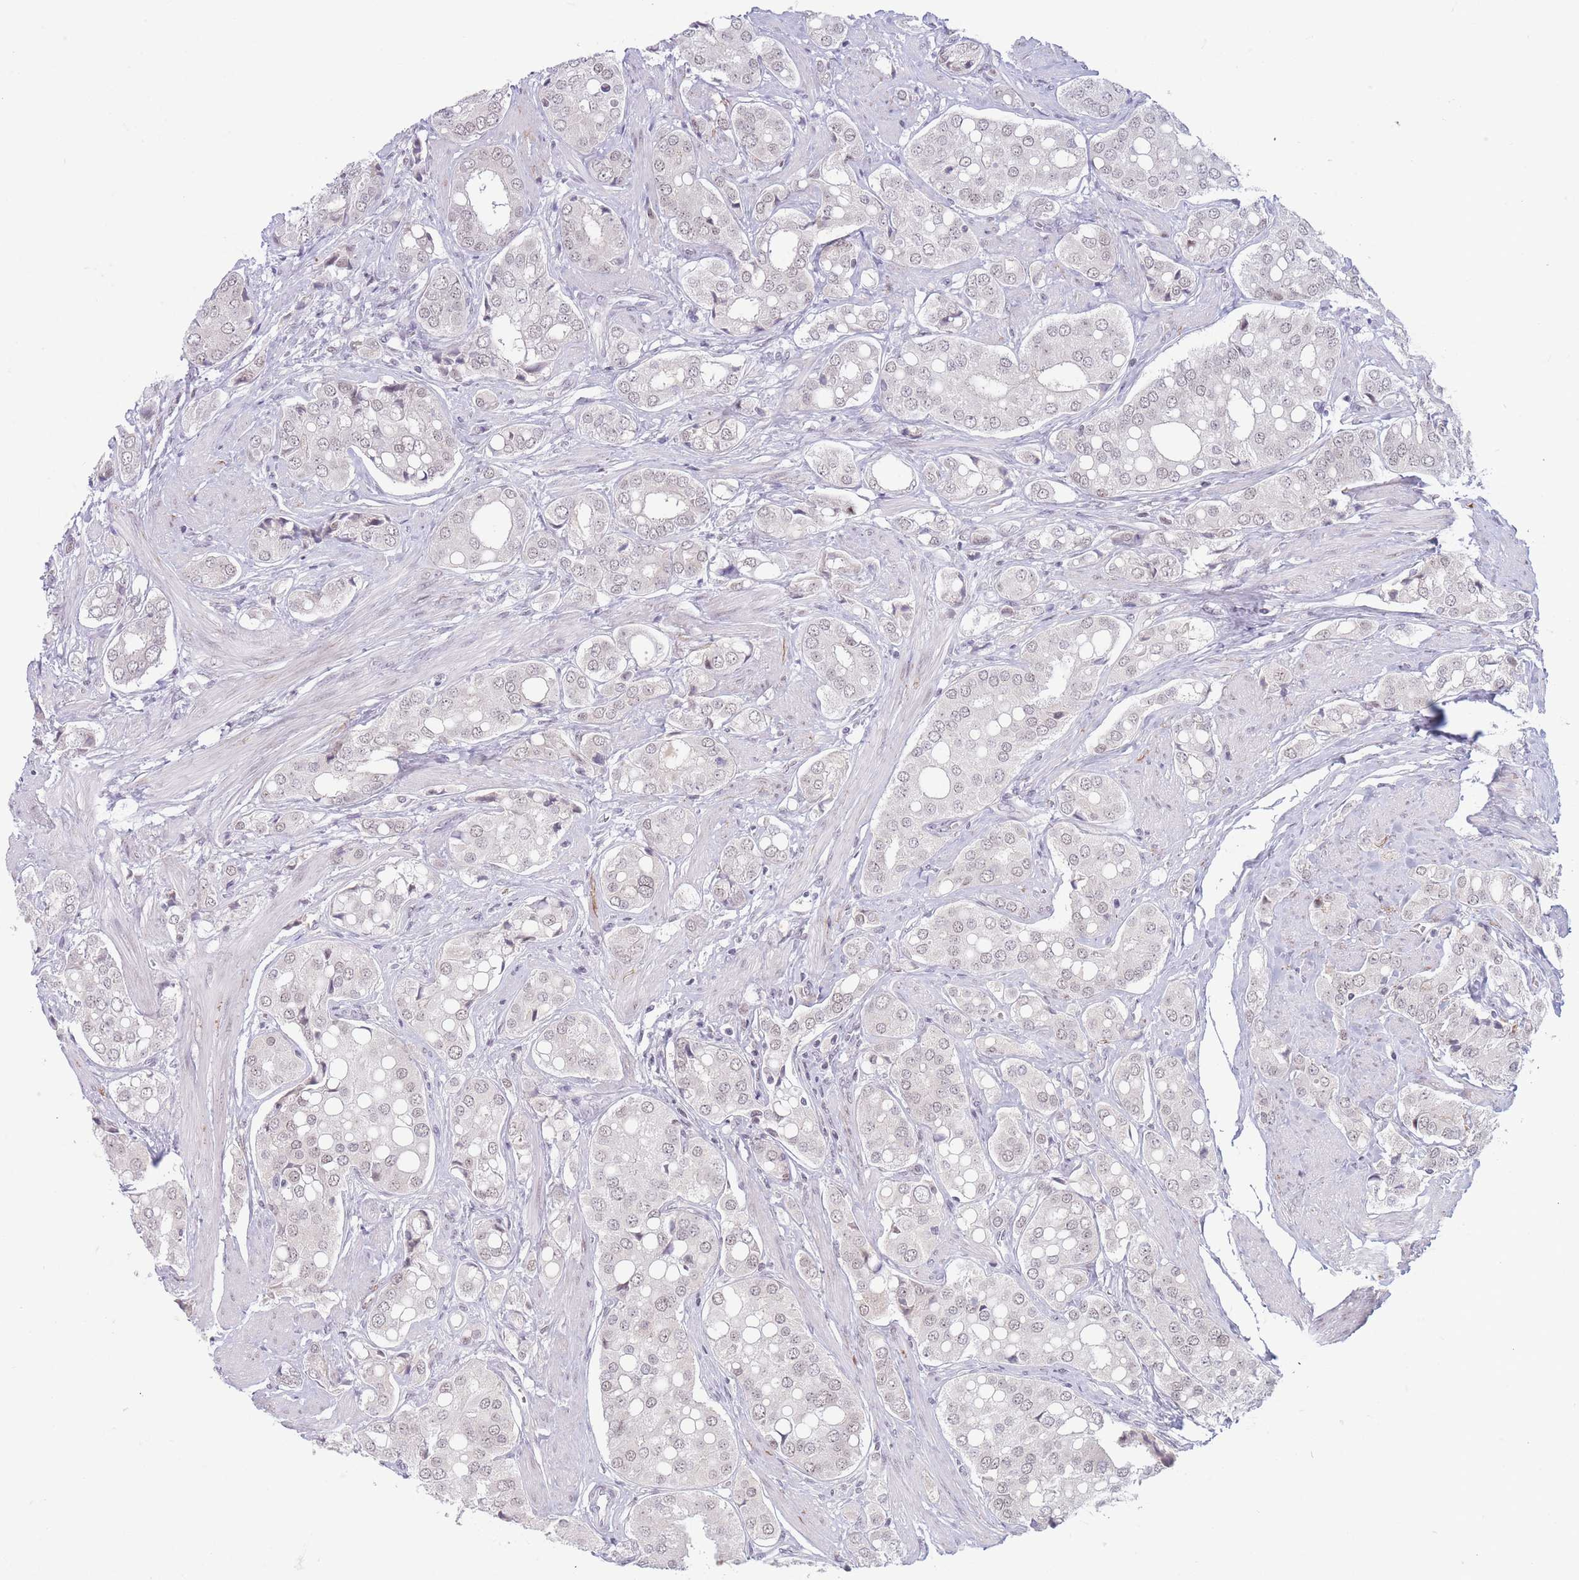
{"staining": {"intensity": "weak", "quantity": "<25%", "location": "nuclear"}, "tissue": "prostate cancer", "cell_type": "Tumor cells", "image_type": "cancer", "snomed": [{"axis": "morphology", "description": "Adenocarcinoma, High grade"}, {"axis": "topography", "description": "Prostate"}], "caption": "Tumor cells show no significant protein expression in prostate adenocarcinoma (high-grade).", "gene": "ARID3B", "patient": {"sex": "male", "age": 71}}